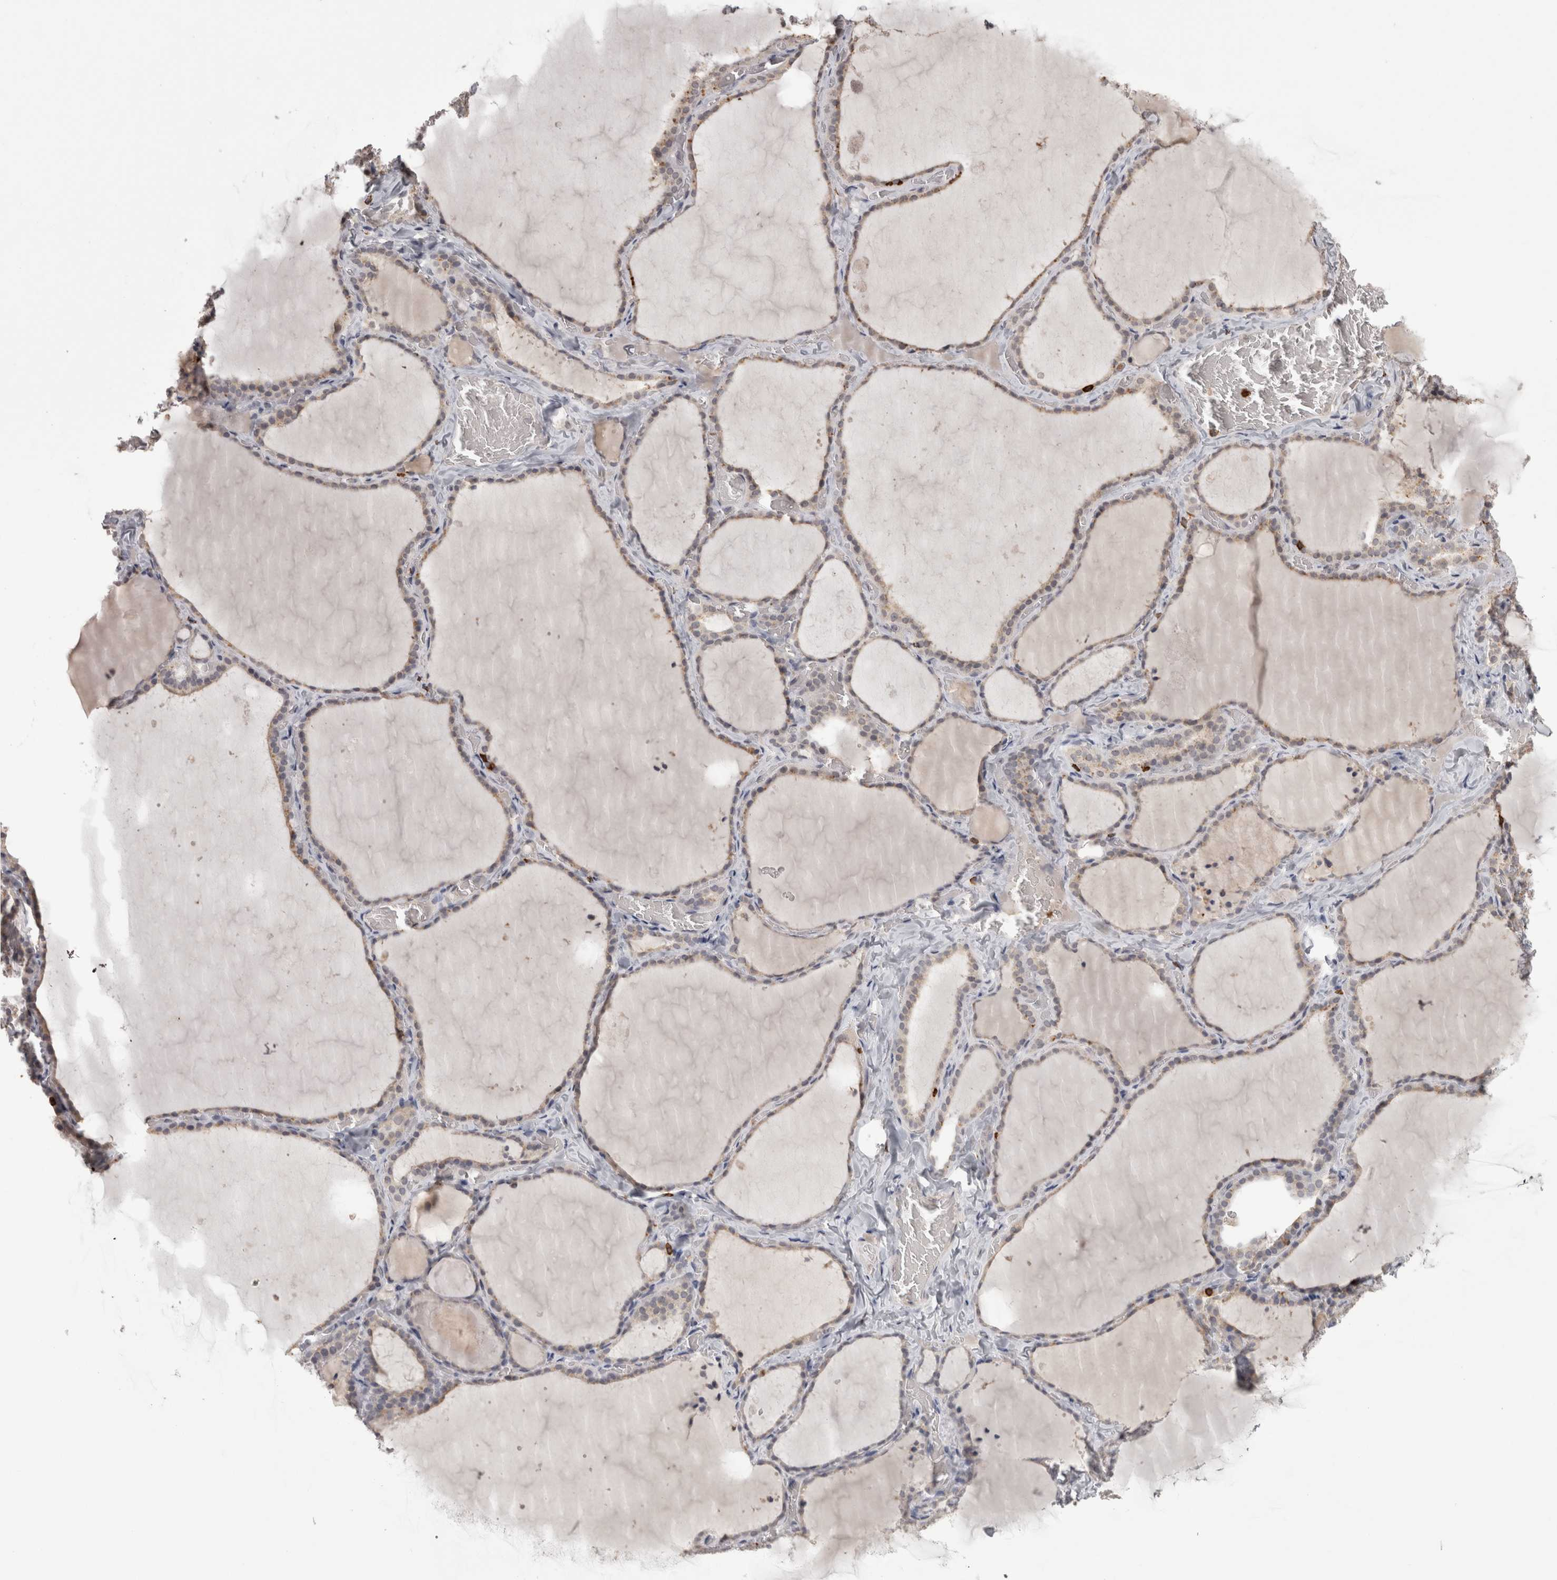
{"staining": {"intensity": "weak", "quantity": "<25%", "location": "cytoplasmic/membranous"}, "tissue": "thyroid gland", "cell_type": "Glandular cells", "image_type": "normal", "snomed": [{"axis": "morphology", "description": "Normal tissue, NOS"}, {"axis": "topography", "description": "Thyroid gland"}], "caption": "This is a micrograph of IHC staining of normal thyroid gland, which shows no expression in glandular cells.", "gene": "SKAP1", "patient": {"sex": "female", "age": 22}}